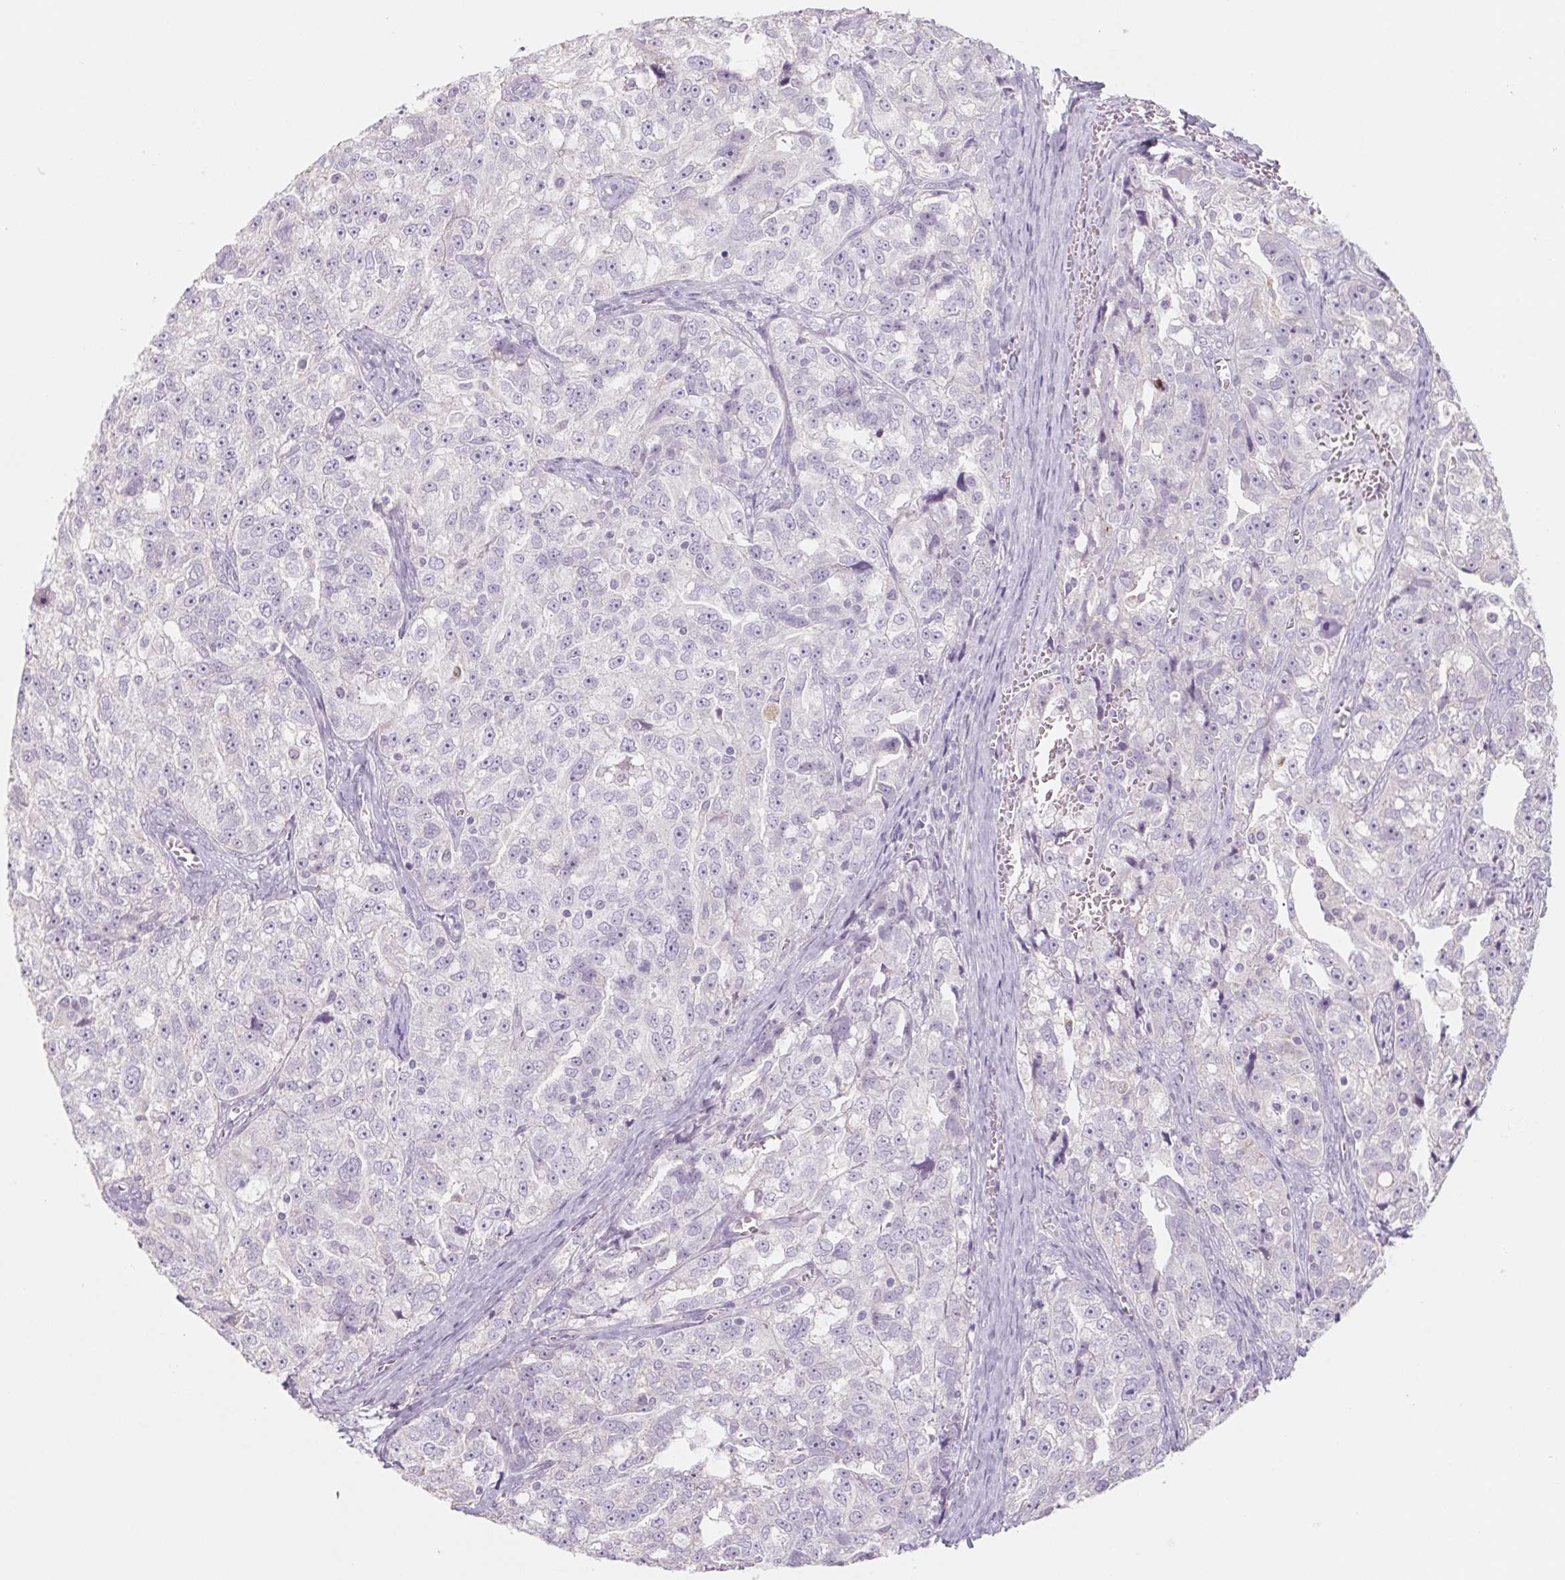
{"staining": {"intensity": "negative", "quantity": "none", "location": "none"}, "tissue": "ovarian cancer", "cell_type": "Tumor cells", "image_type": "cancer", "snomed": [{"axis": "morphology", "description": "Cystadenocarcinoma, serous, NOS"}, {"axis": "topography", "description": "Ovary"}], "caption": "An image of ovarian cancer stained for a protein reveals no brown staining in tumor cells.", "gene": "POU1F1", "patient": {"sex": "female", "age": 51}}